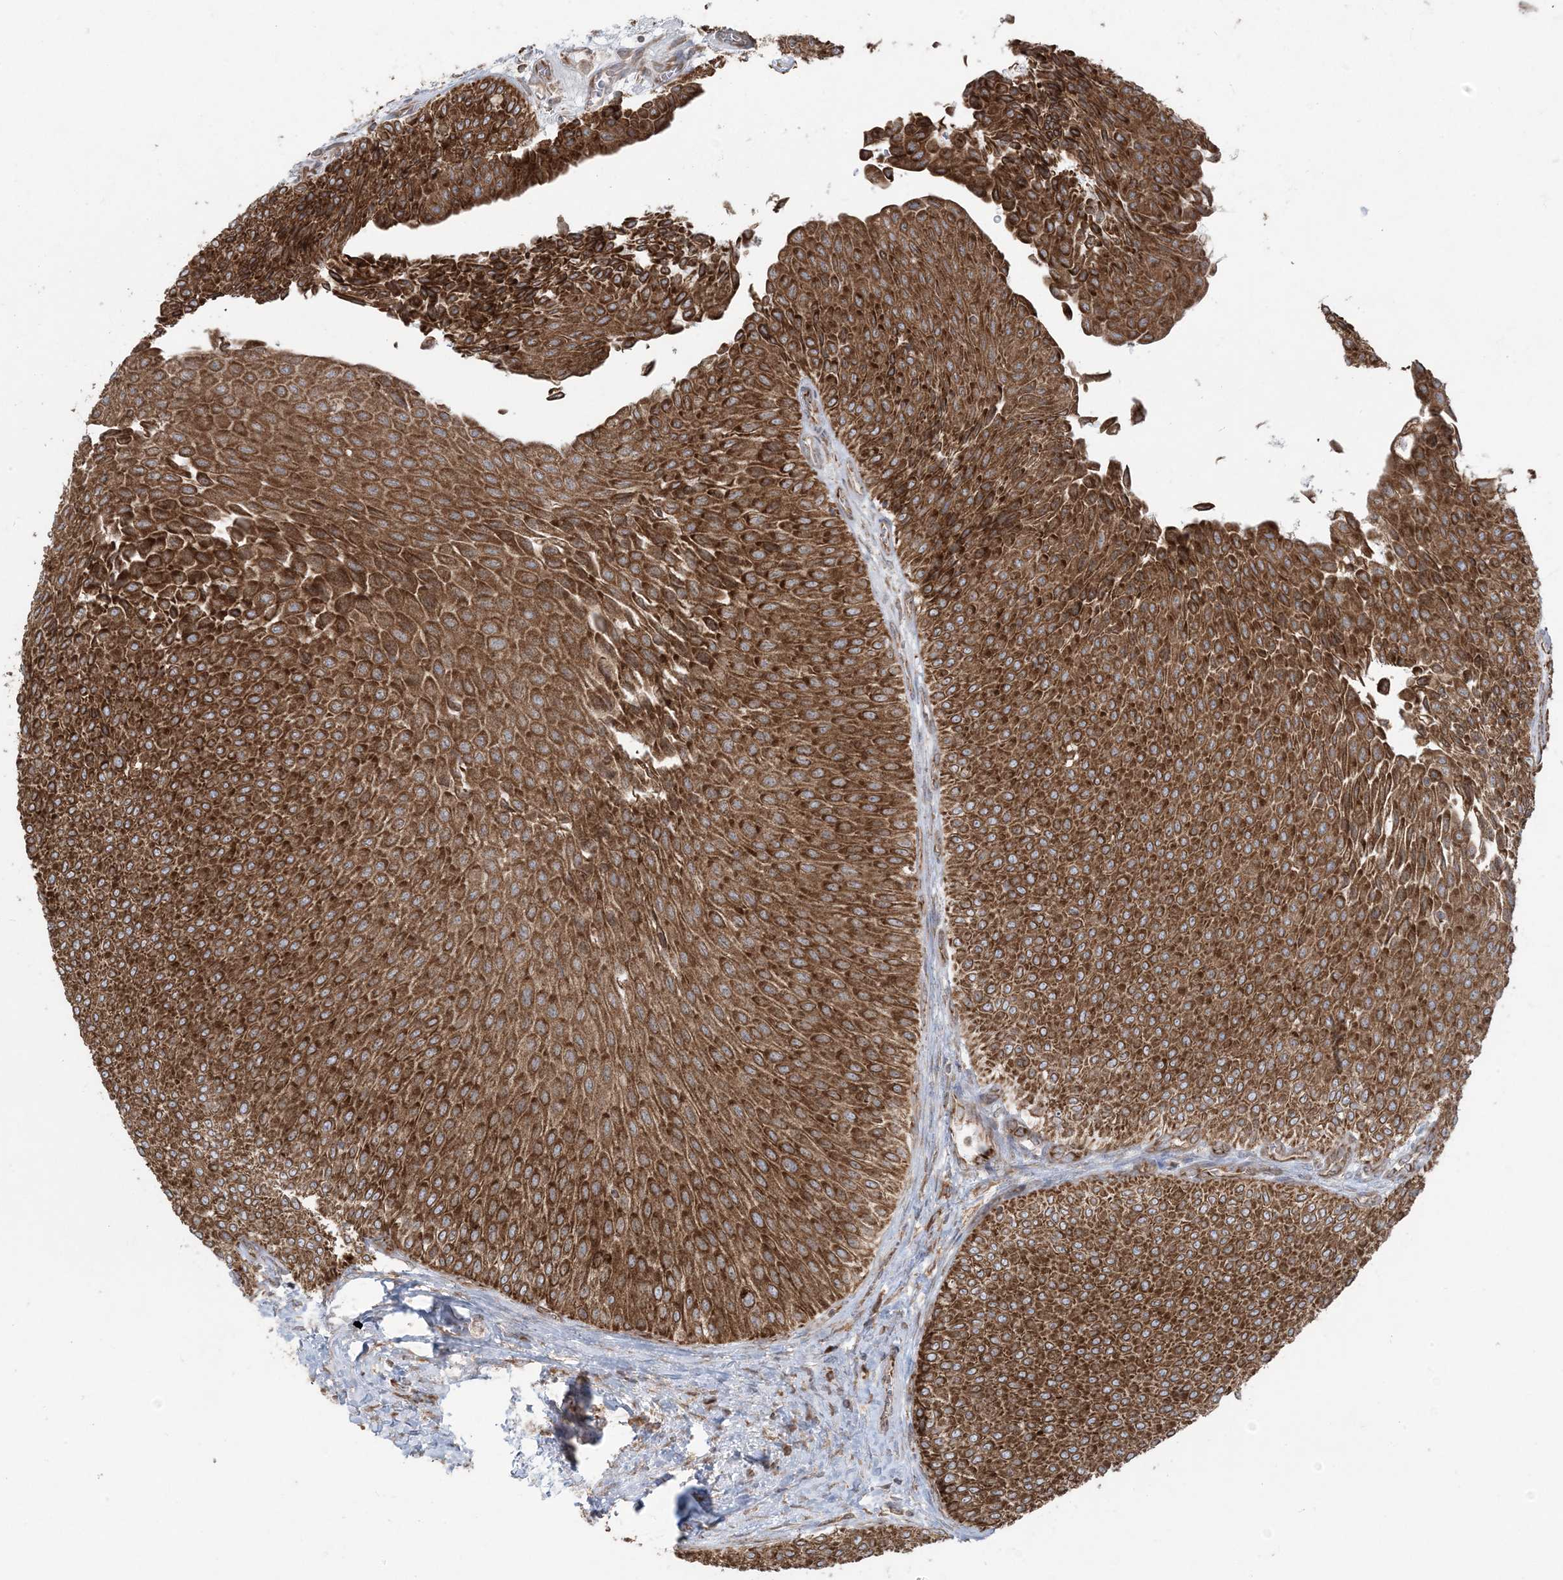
{"staining": {"intensity": "strong", "quantity": ">75%", "location": "cytoplasmic/membranous"}, "tissue": "urothelial cancer", "cell_type": "Tumor cells", "image_type": "cancer", "snomed": [{"axis": "morphology", "description": "Urothelial carcinoma, Low grade"}, {"axis": "topography", "description": "Urinary bladder"}], "caption": "Protein analysis of urothelial carcinoma (low-grade) tissue reveals strong cytoplasmic/membranous staining in approximately >75% of tumor cells.", "gene": "UBXN4", "patient": {"sex": "male", "age": 78}}